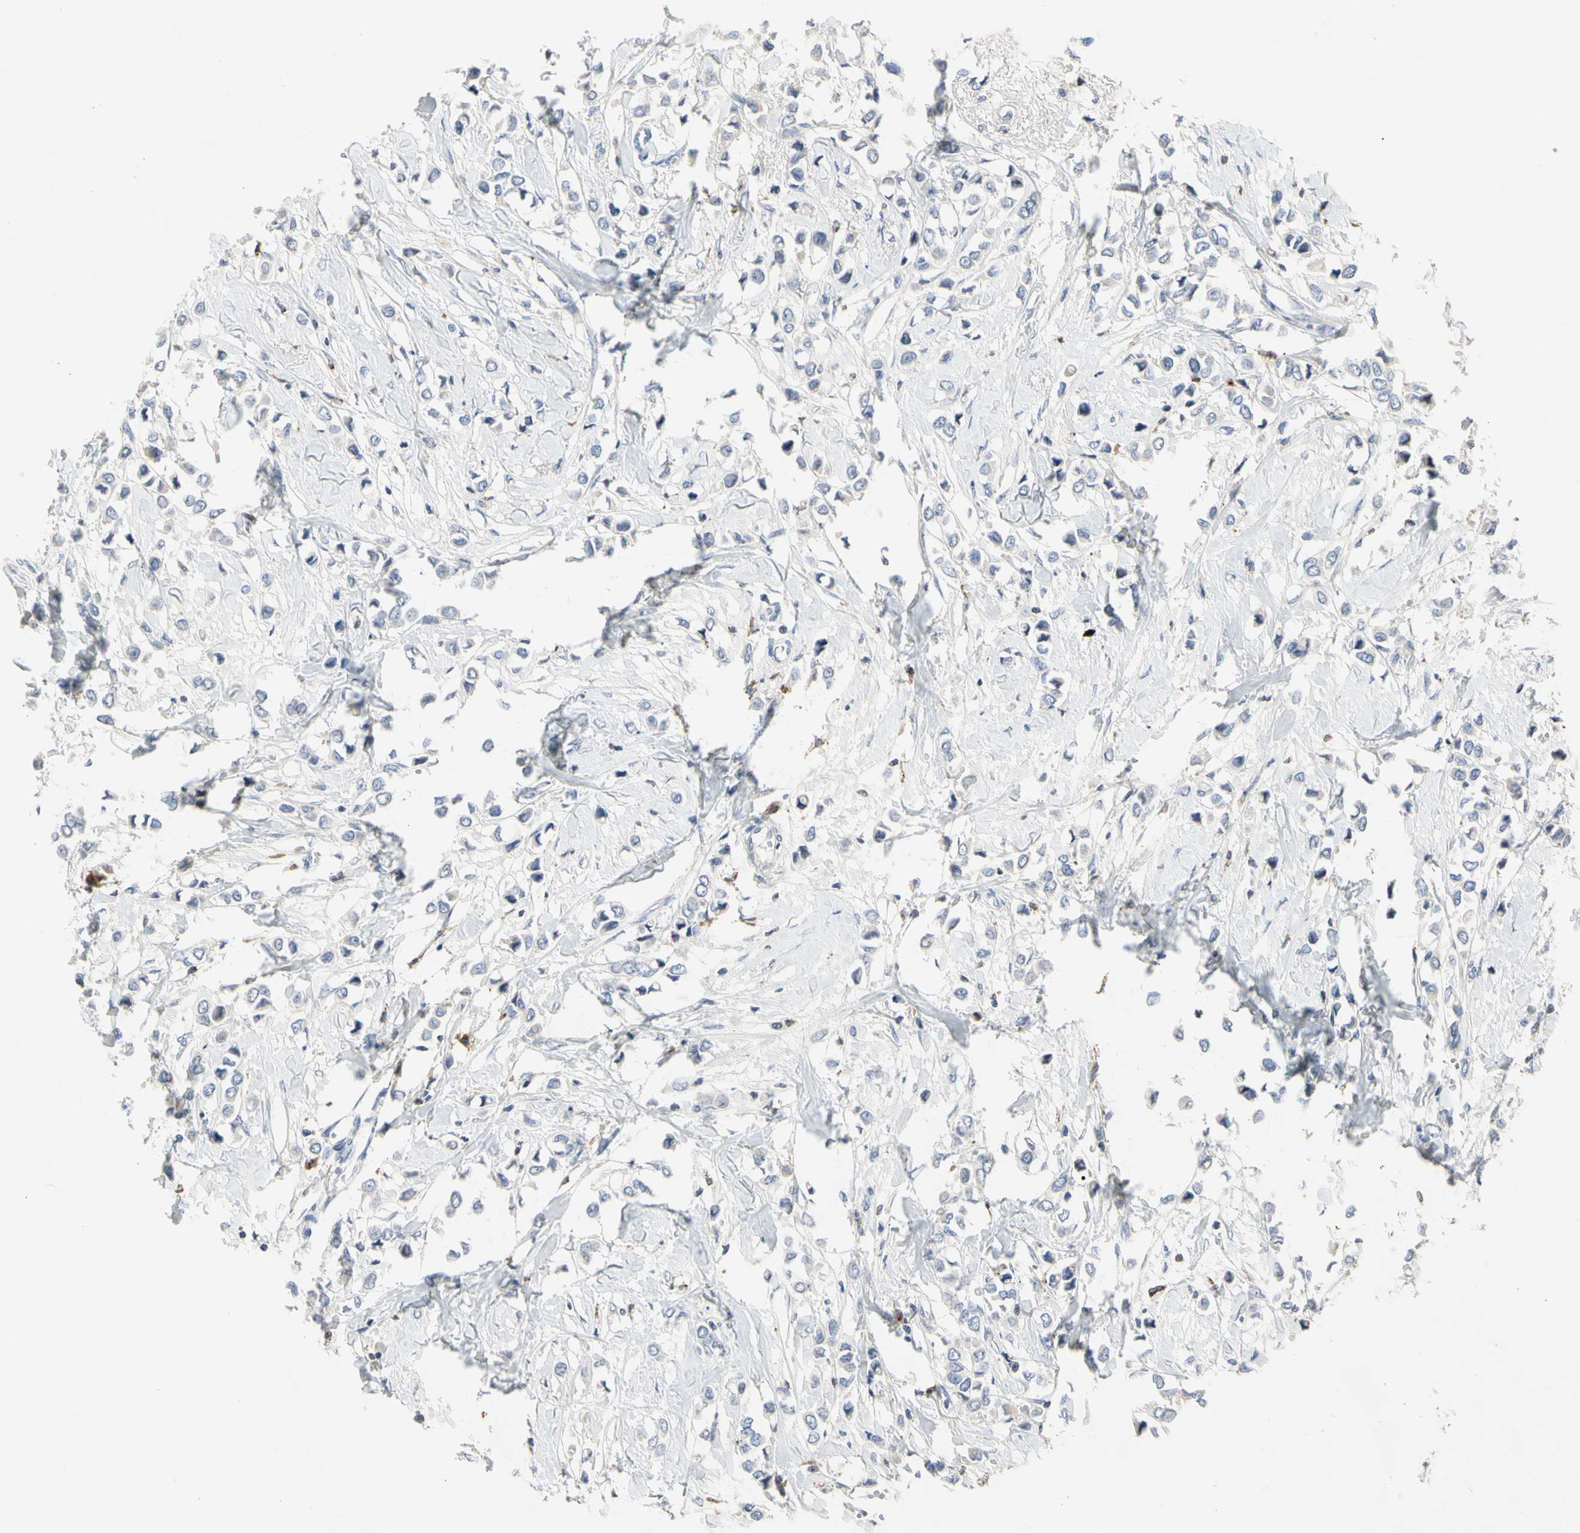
{"staining": {"intensity": "negative", "quantity": "none", "location": "none"}, "tissue": "breast cancer", "cell_type": "Tumor cells", "image_type": "cancer", "snomed": [{"axis": "morphology", "description": "Lobular carcinoma"}, {"axis": "topography", "description": "Breast"}], "caption": "This is an IHC micrograph of human breast lobular carcinoma. There is no positivity in tumor cells.", "gene": "ADA2", "patient": {"sex": "female", "age": 51}}